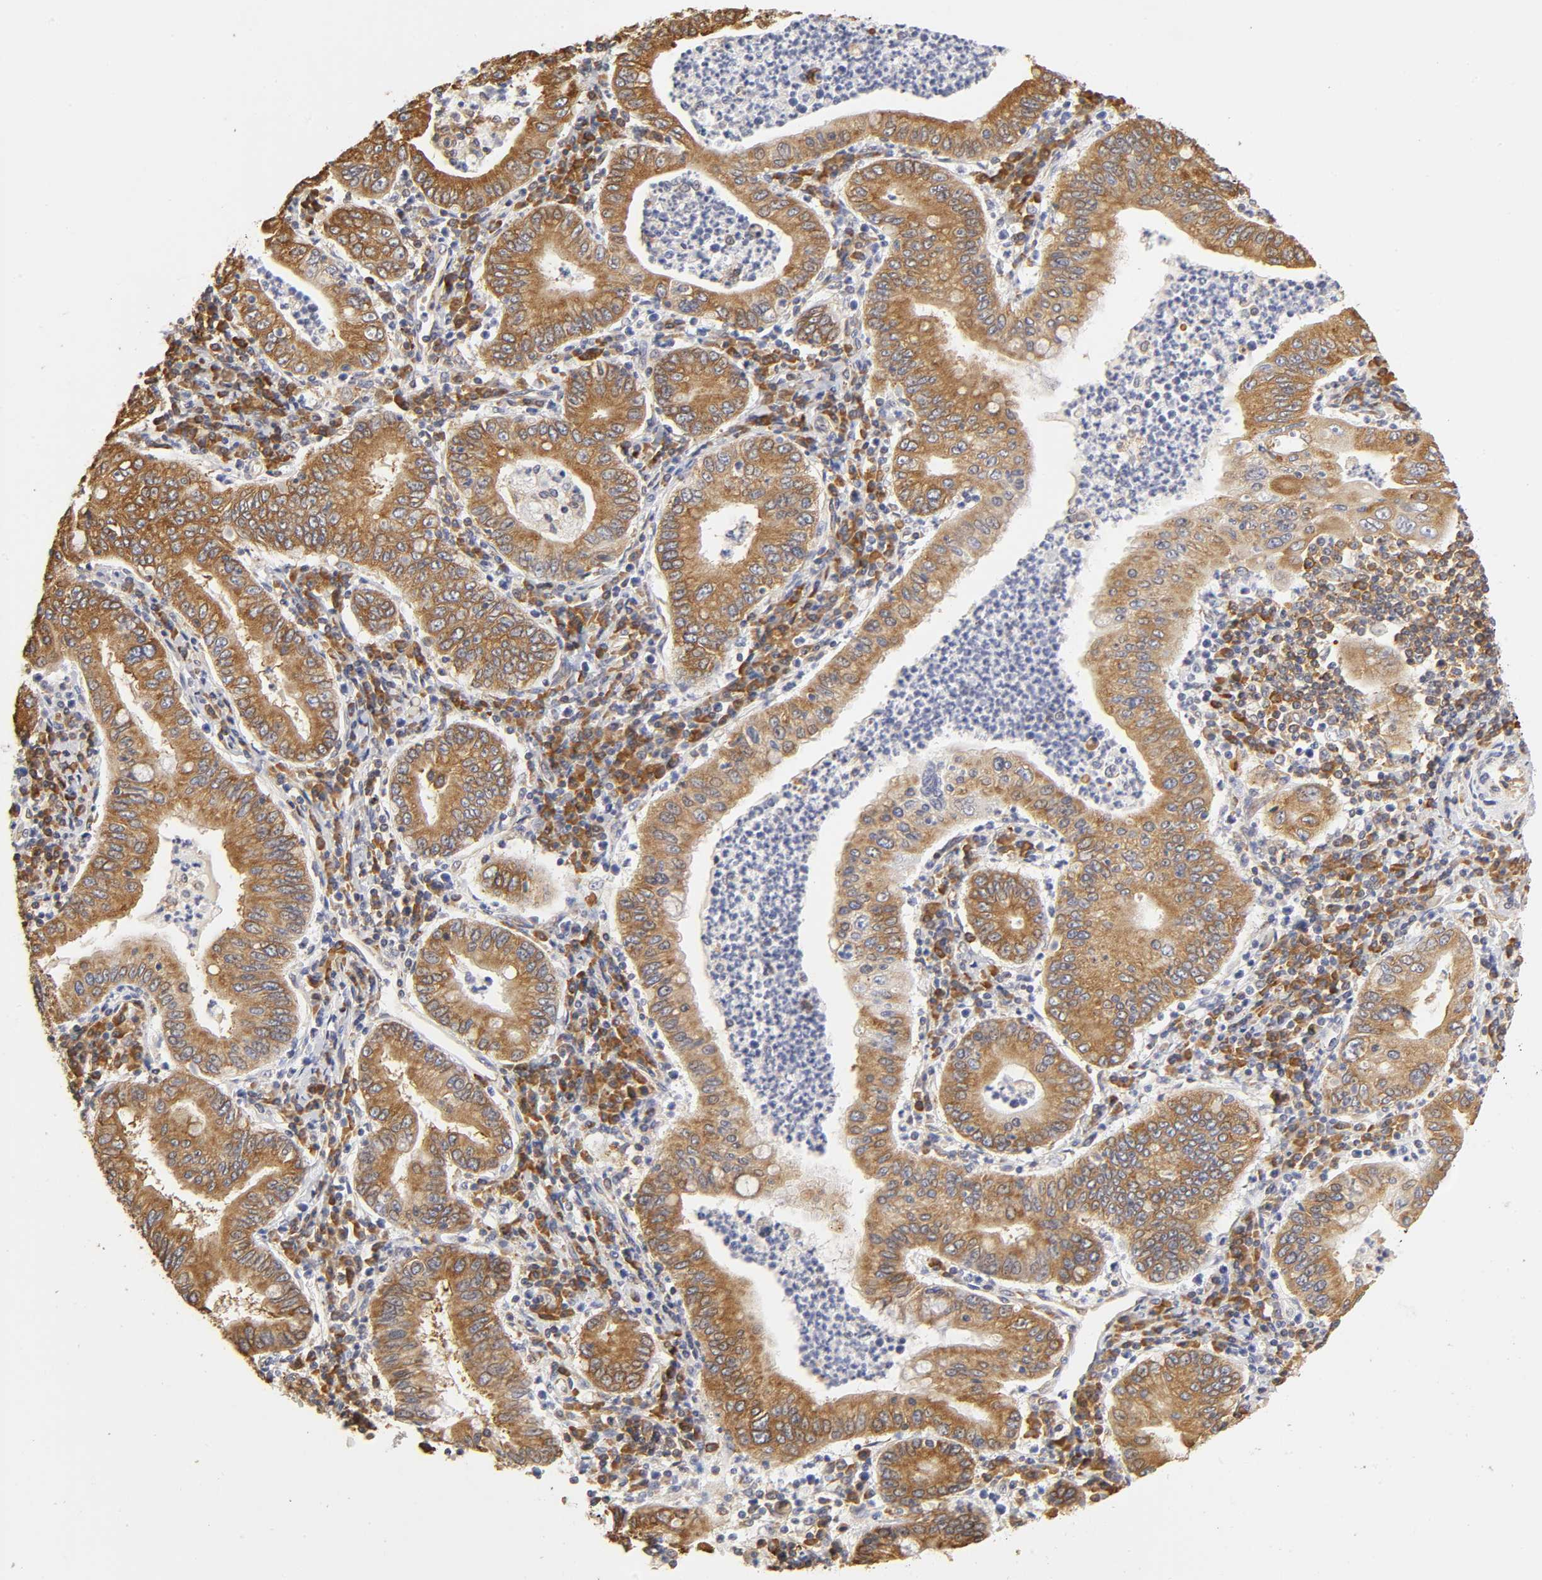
{"staining": {"intensity": "strong", "quantity": ">75%", "location": "cytoplasmic/membranous"}, "tissue": "stomach cancer", "cell_type": "Tumor cells", "image_type": "cancer", "snomed": [{"axis": "morphology", "description": "Normal tissue, NOS"}, {"axis": "morphology", "description": "Adenocarcinoma, NOS"}, {"axis": "topography", "description": "Esophagus"}, {"axis": "topography", "description": "Stomach, upper"}, {"axis": "topography", "description": "Peripheral nerve tissue"}], "caption": "Approximately >75% of tumor cells in stomach adenocarcinoma reveal strong cytoplasmic/membranous protein positivity as visualized by brown immunohistochemical staining.", "gene": "RPL14", "patient": {"sex": "male", "age": 62}}